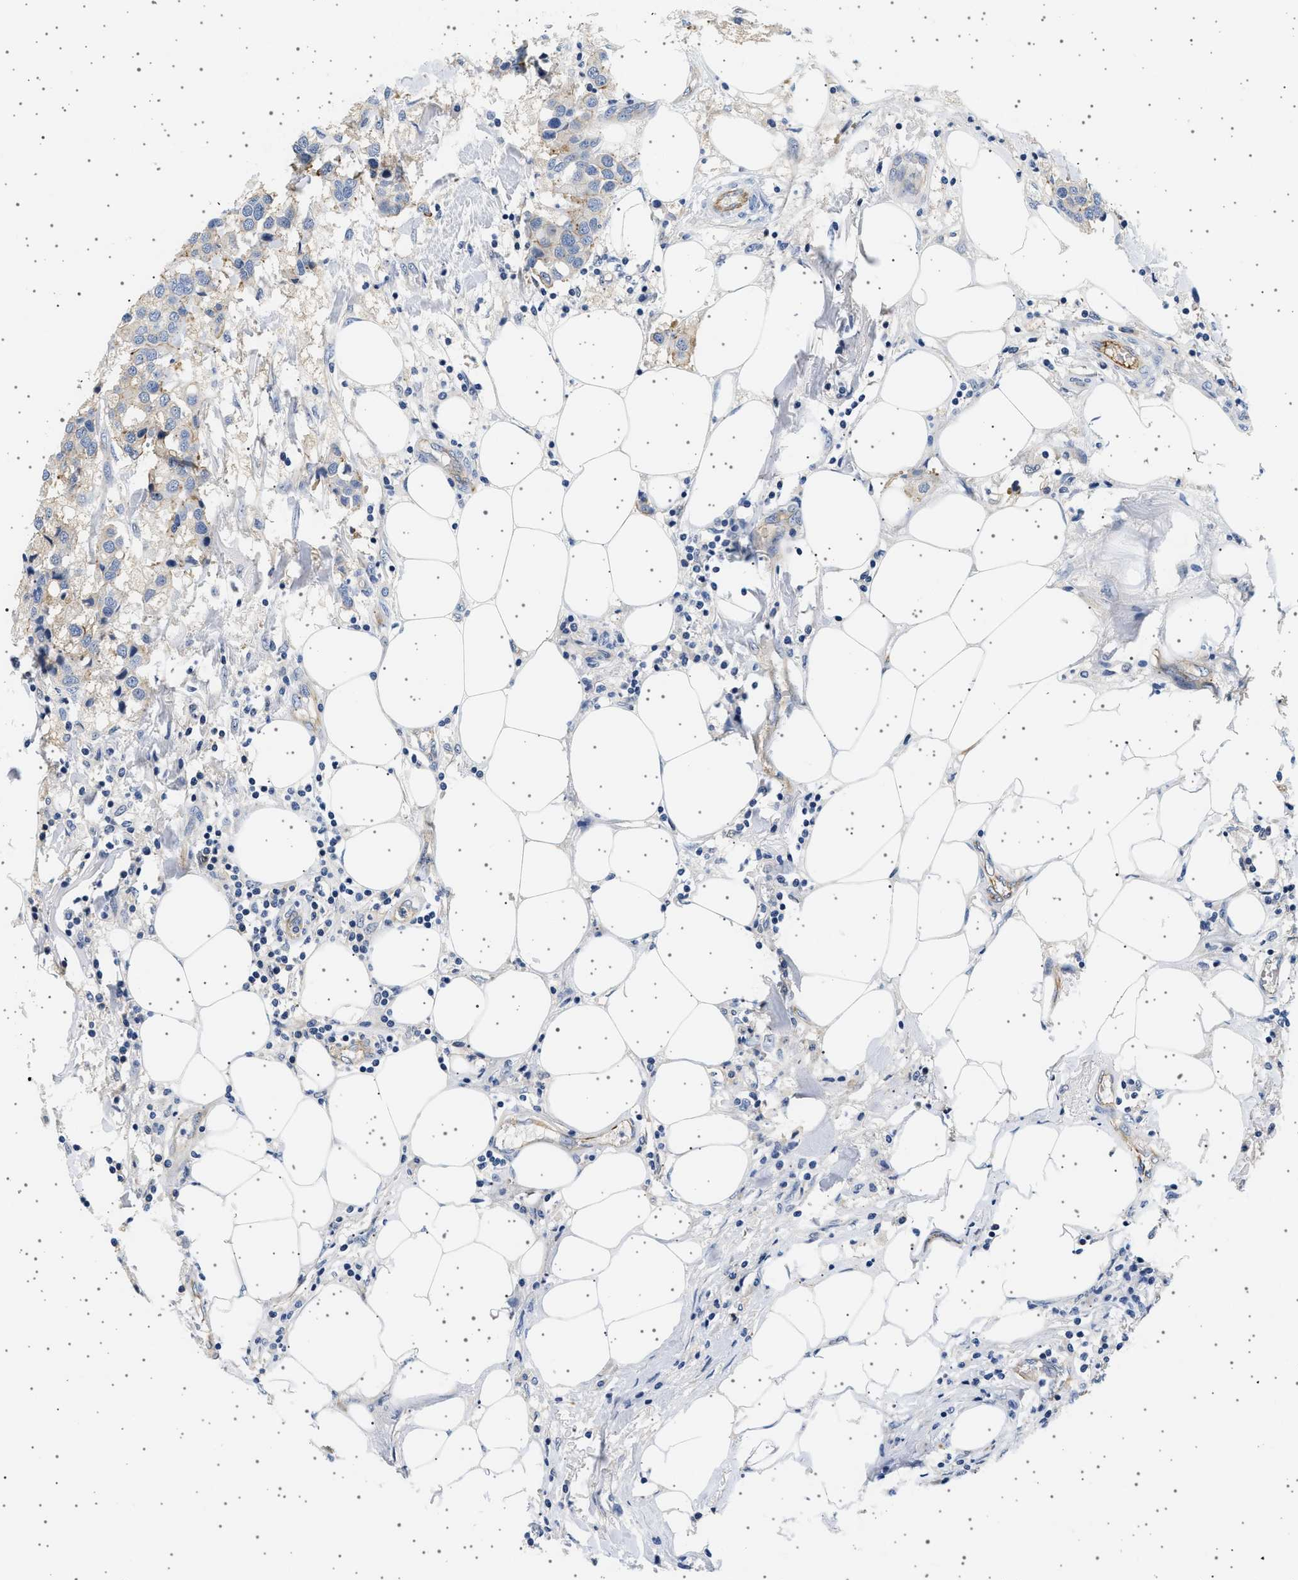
{"staining": {"intensity": "weak", "quantity": "<25%", "location": "cytoplasmic/membranous"}, "tissue": "breast cancer", "cell_type": "Tumor cells", "image_type": "cancer", "snomed": [{"axis": "morphology", "description": "Duct carcinoma"}, {"axis": "topography", "description": "Breast"}], "caption": "This is an immunohistochemistry (IHC) micrograph of human intraductal carcinoma (breast). There is no staining in tumor cells.", "gene": "PLPP6", "patient": {"sex": "female", "age": 80}}